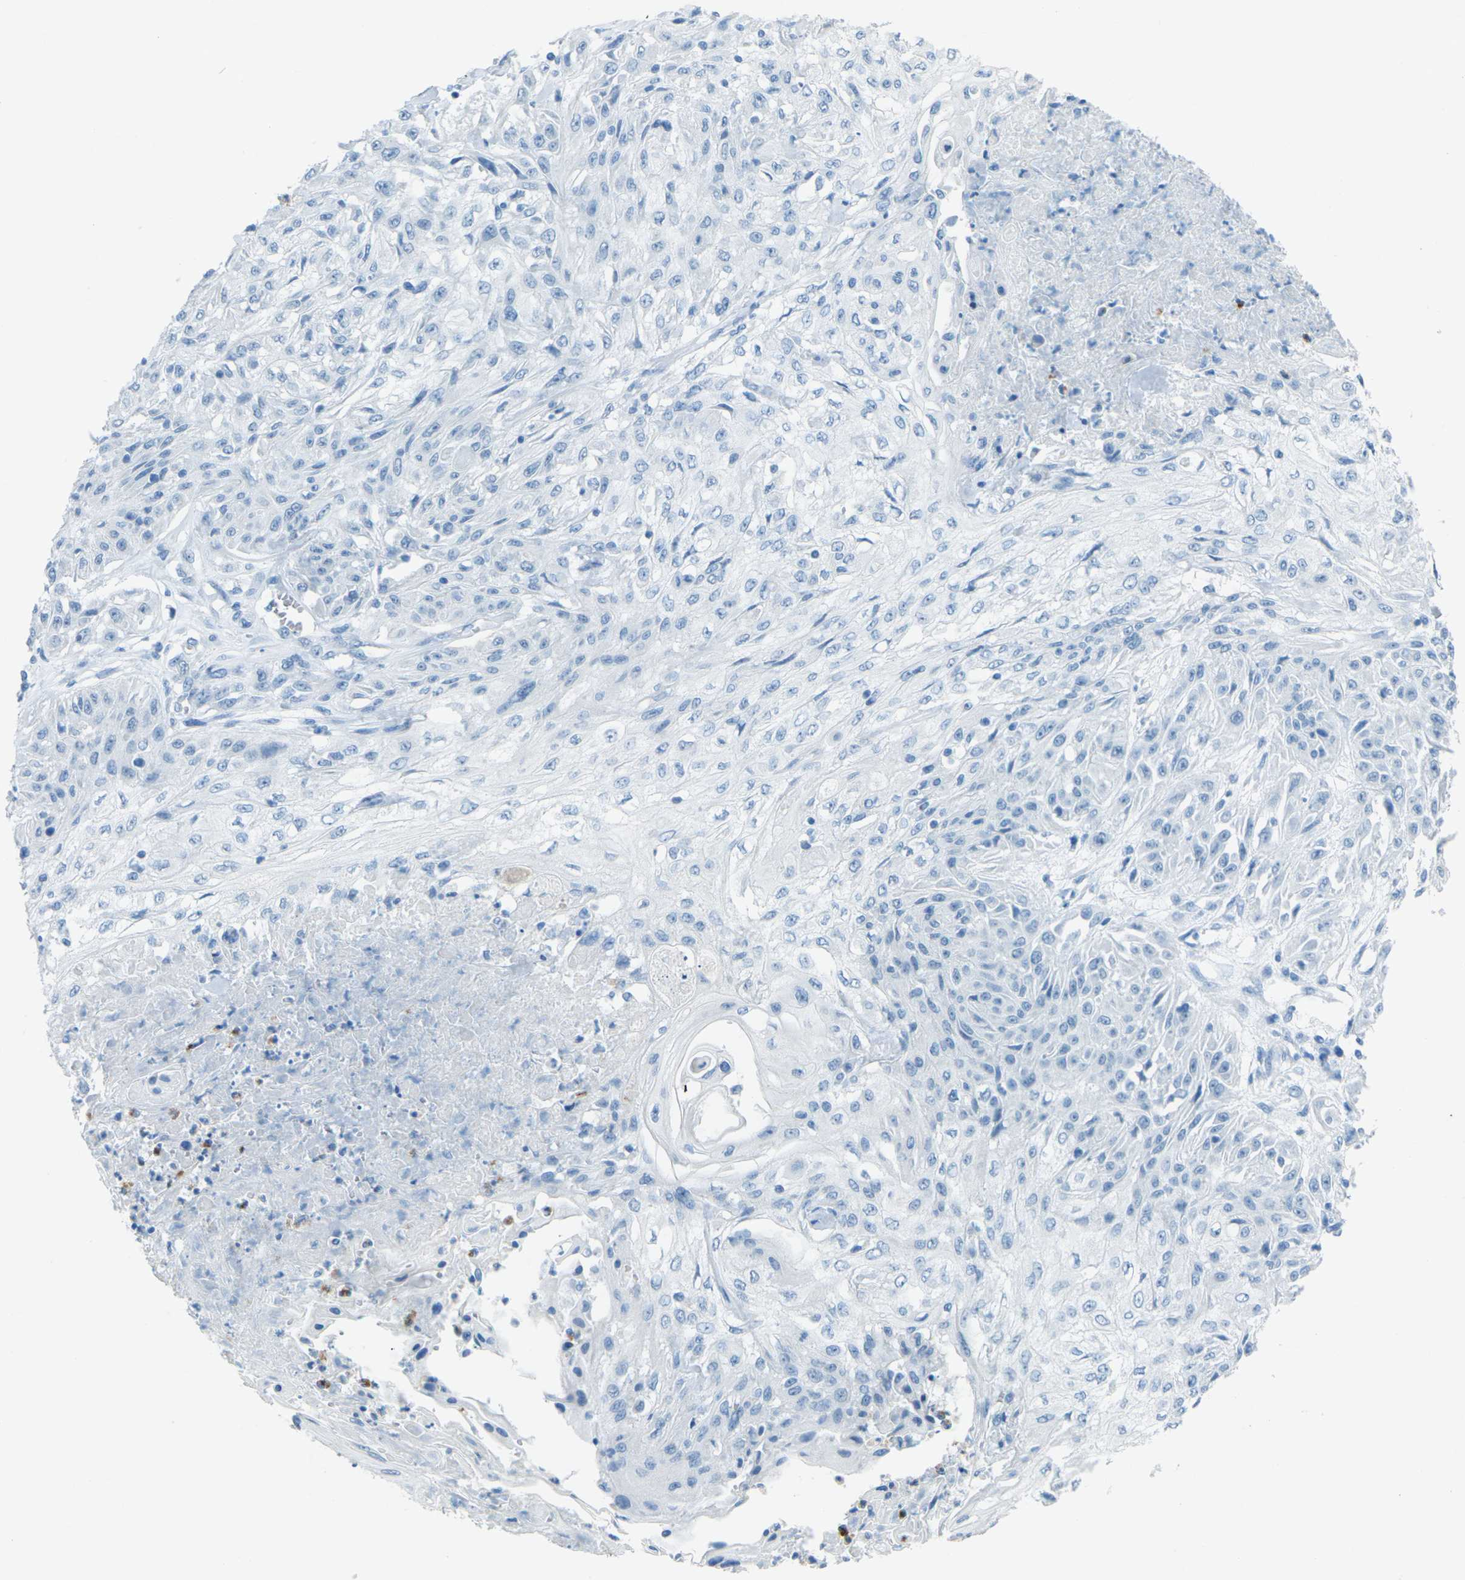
{"staining": {"intensity": "negative", "quantity": "none", "location": "none"}, "tissue": "skin cancer", "cell_type": "Tumor cells", "image_type": "cancer", "snomed": [{"axis": "morphology", "description": "Squamous cell carcinoma, NOS"}, {"axis": "topography", "description": "Skin"}], "caption": "Skin cancer (squamous cell carcinoma) was stained to show a protein in brown. There is no significant positivity in tumor cells. The staining is performed using DAB (3,3'-diaminobenzidine) brown chromogen with nuclei counter-stained in using hematoxylin.", "gene": "CDH16", "patient": {"sex": "male", "age": 75}}